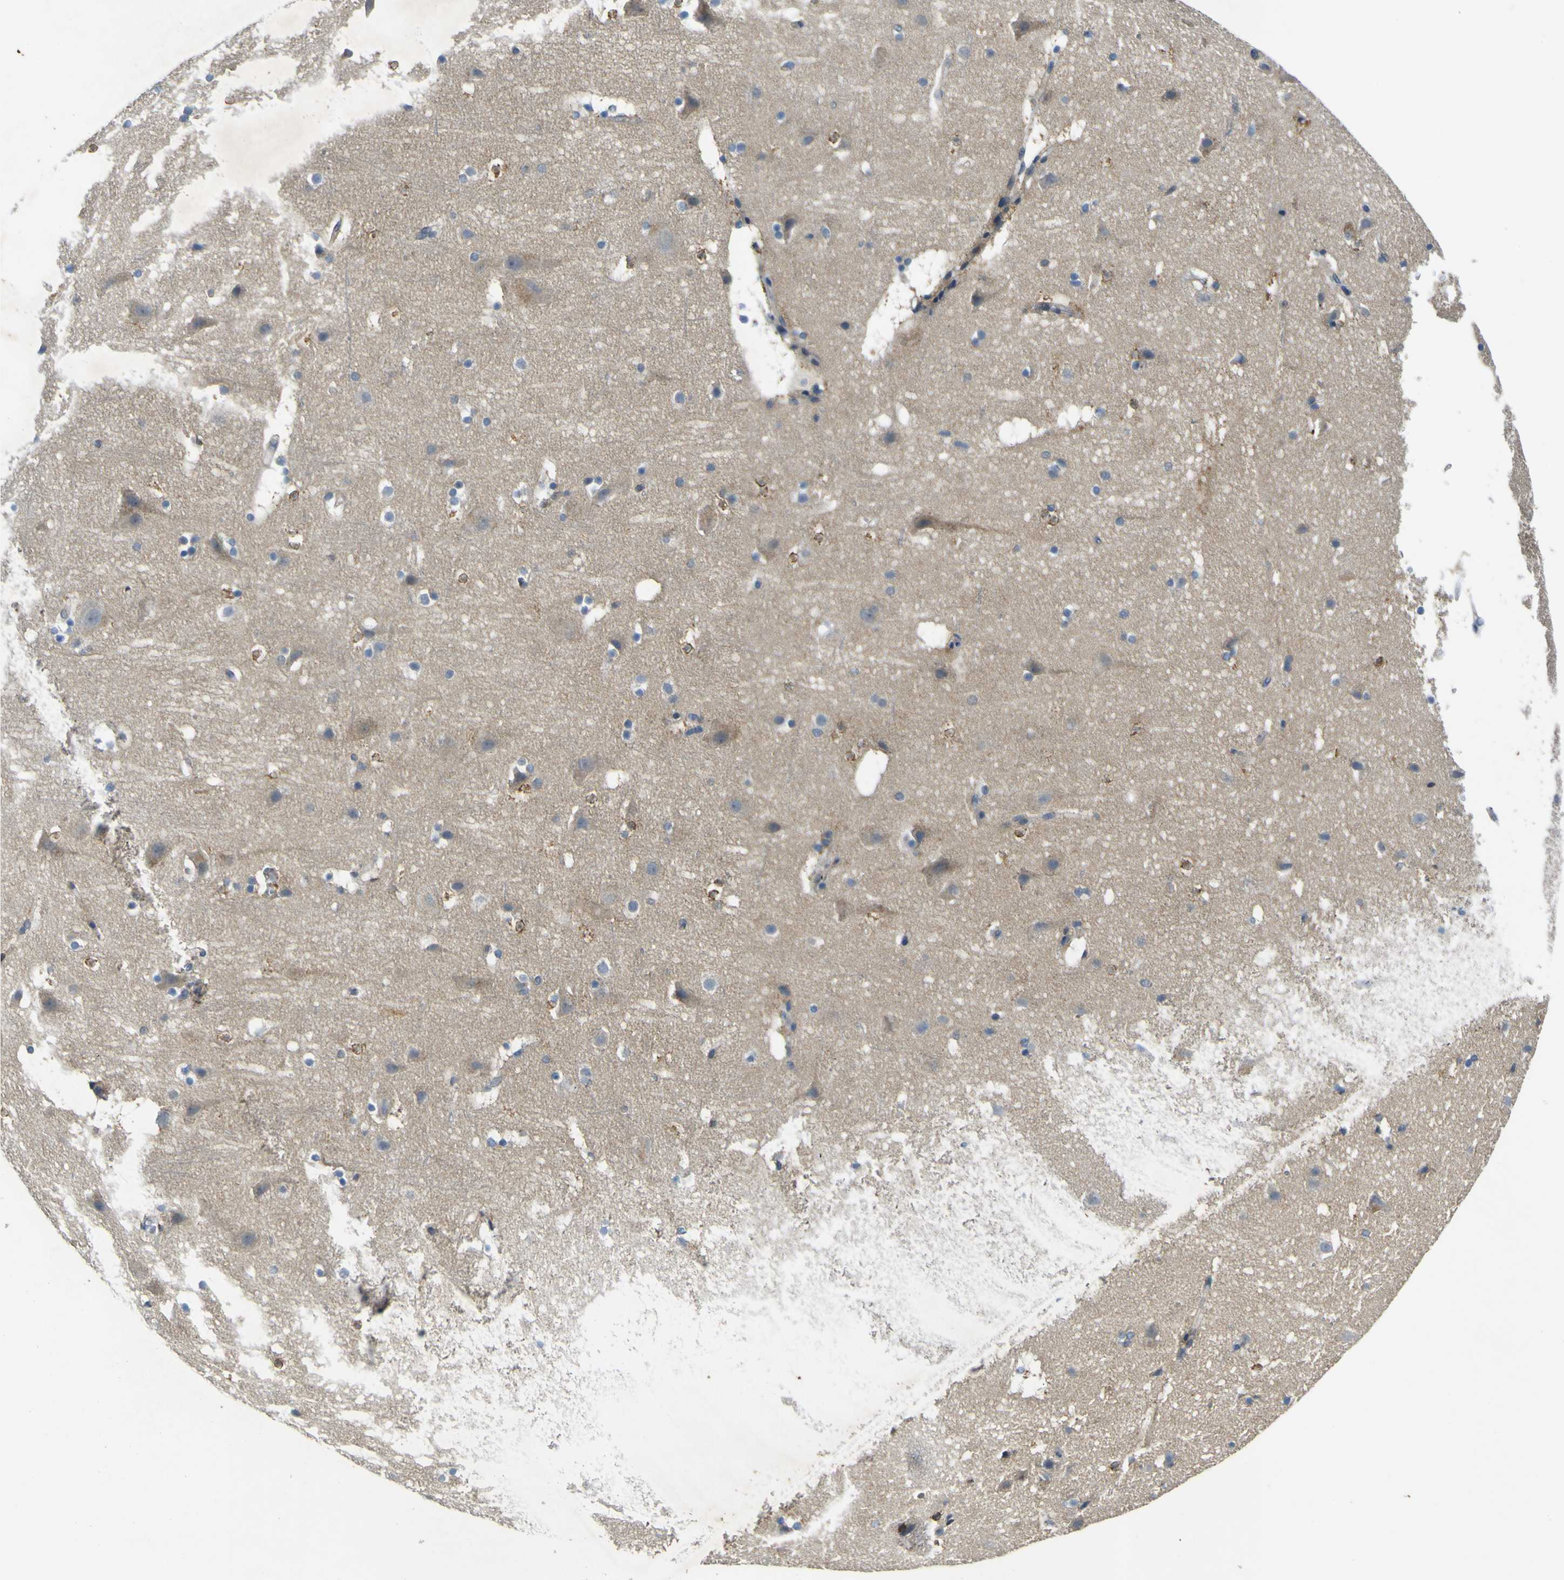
{"staining": {"intensity": "moderate", "quantity": ">75%", "location": "cytoplasmic/membranous"}, "tissue": "cerebral cortex", "cell_type": "Endothelial cells", "image_type": "normal", "snomed": [{"axis": "morphology", "description": "Normal tissue, NOS"}, {"axis": "topography", "description": "Cerebral cortex"}], "caption": "Immunohistochemistry (IHC) photomicrograph of normal cerebral cortex stained for a protein (brown), which exhibits medium levels of moderate cytoplasmic/membranous expression in approximately >75% of endothelial cells.", "gene": "LDLR", "patient": {"sex": "male", "age": 45}}